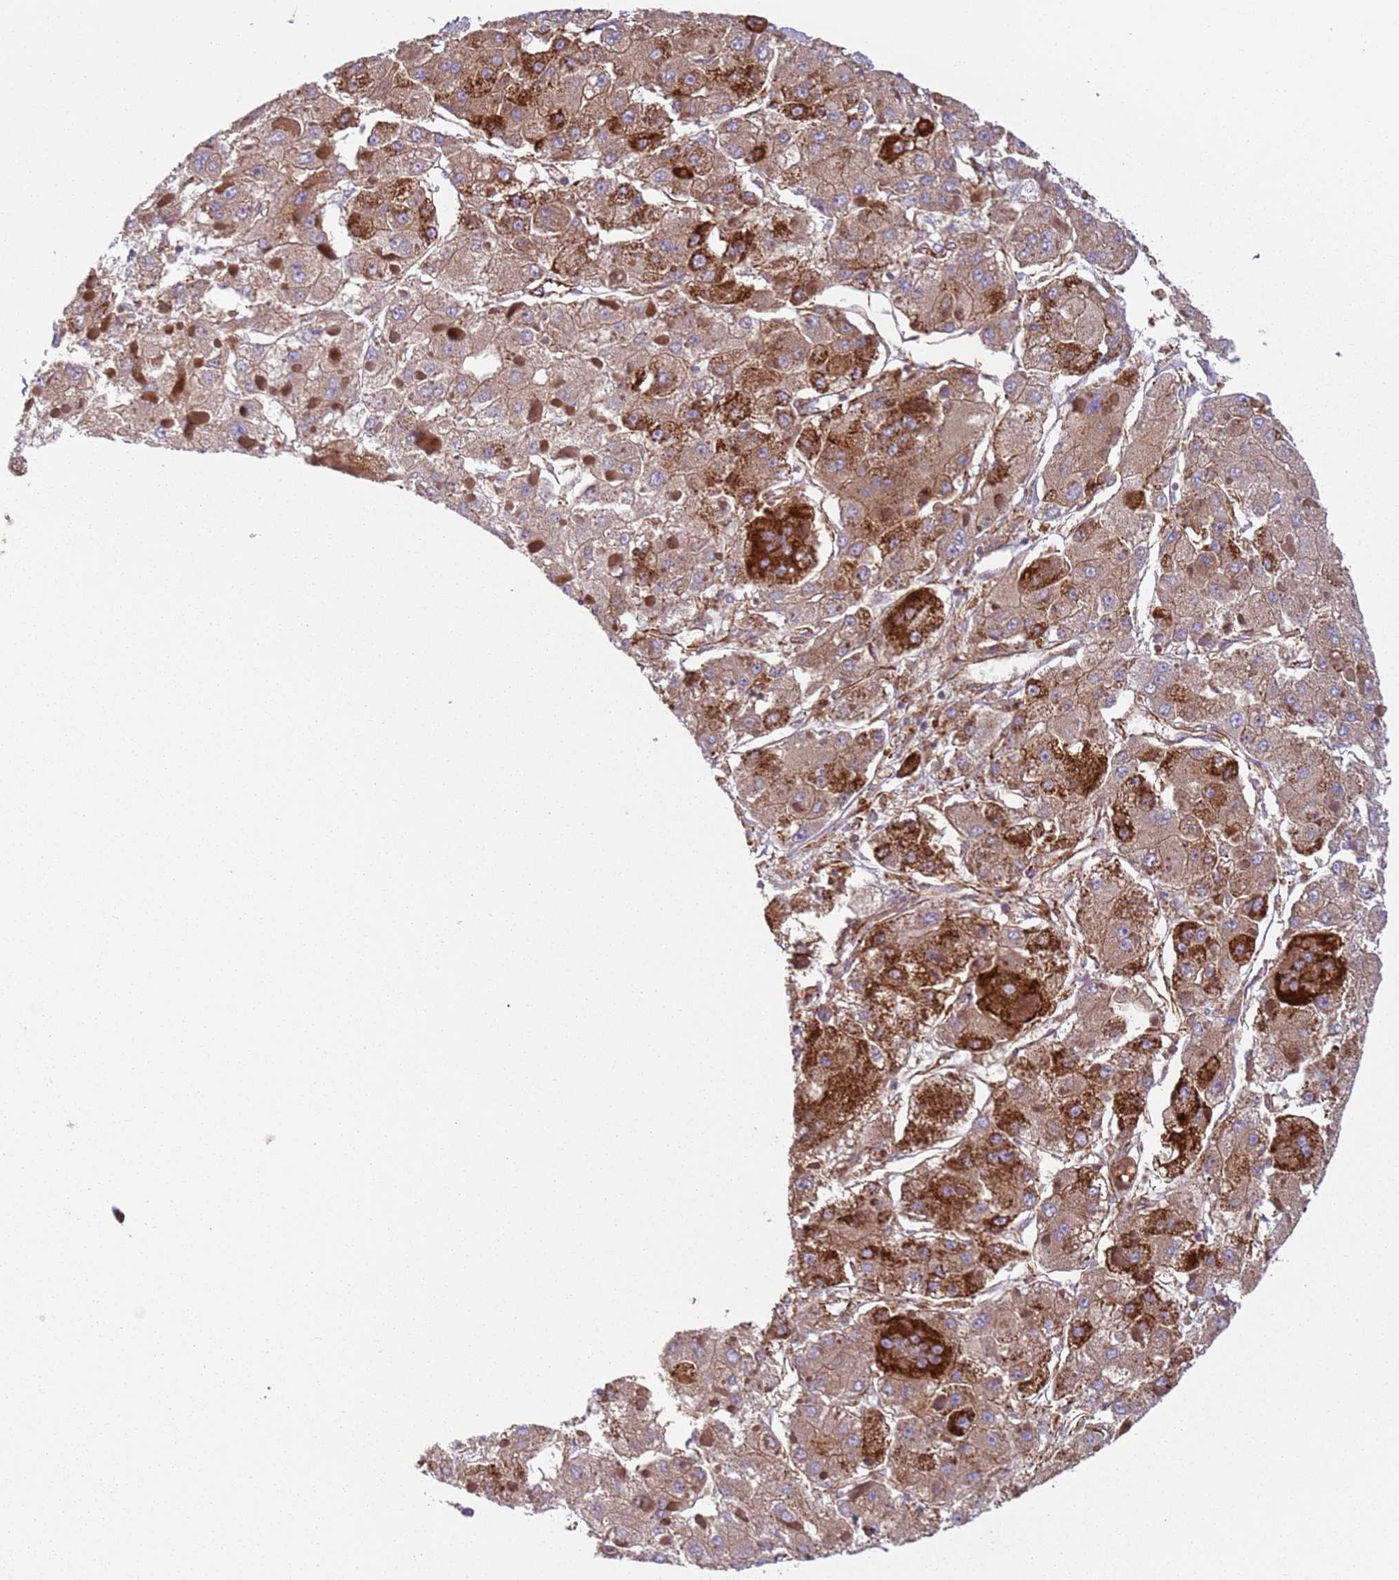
{"staining": {"intensity": "moderate", "quantity": ">75%", "location": "cytoplasmic/membranous"}, "tissue": "liver cancer", "cell_type": "Tumor cells", "image_type": "cancer", "snomed": [{"axis": "morphology", "description": "Carcinoma, Hepatocellular, NOS"}, {"axis": "topography", "description": "Liver"}], "caption": "Immunohistochemistry photomicrograph of hepatocellular carcinoma (liver) stained for a protein (brown), which displays medium levels of moderate cytoplasmic/membranous staining in approximately >75% of tumor cells.", "gene": "SNAPIN", "patient": {"sex": "female", "age": 73}}